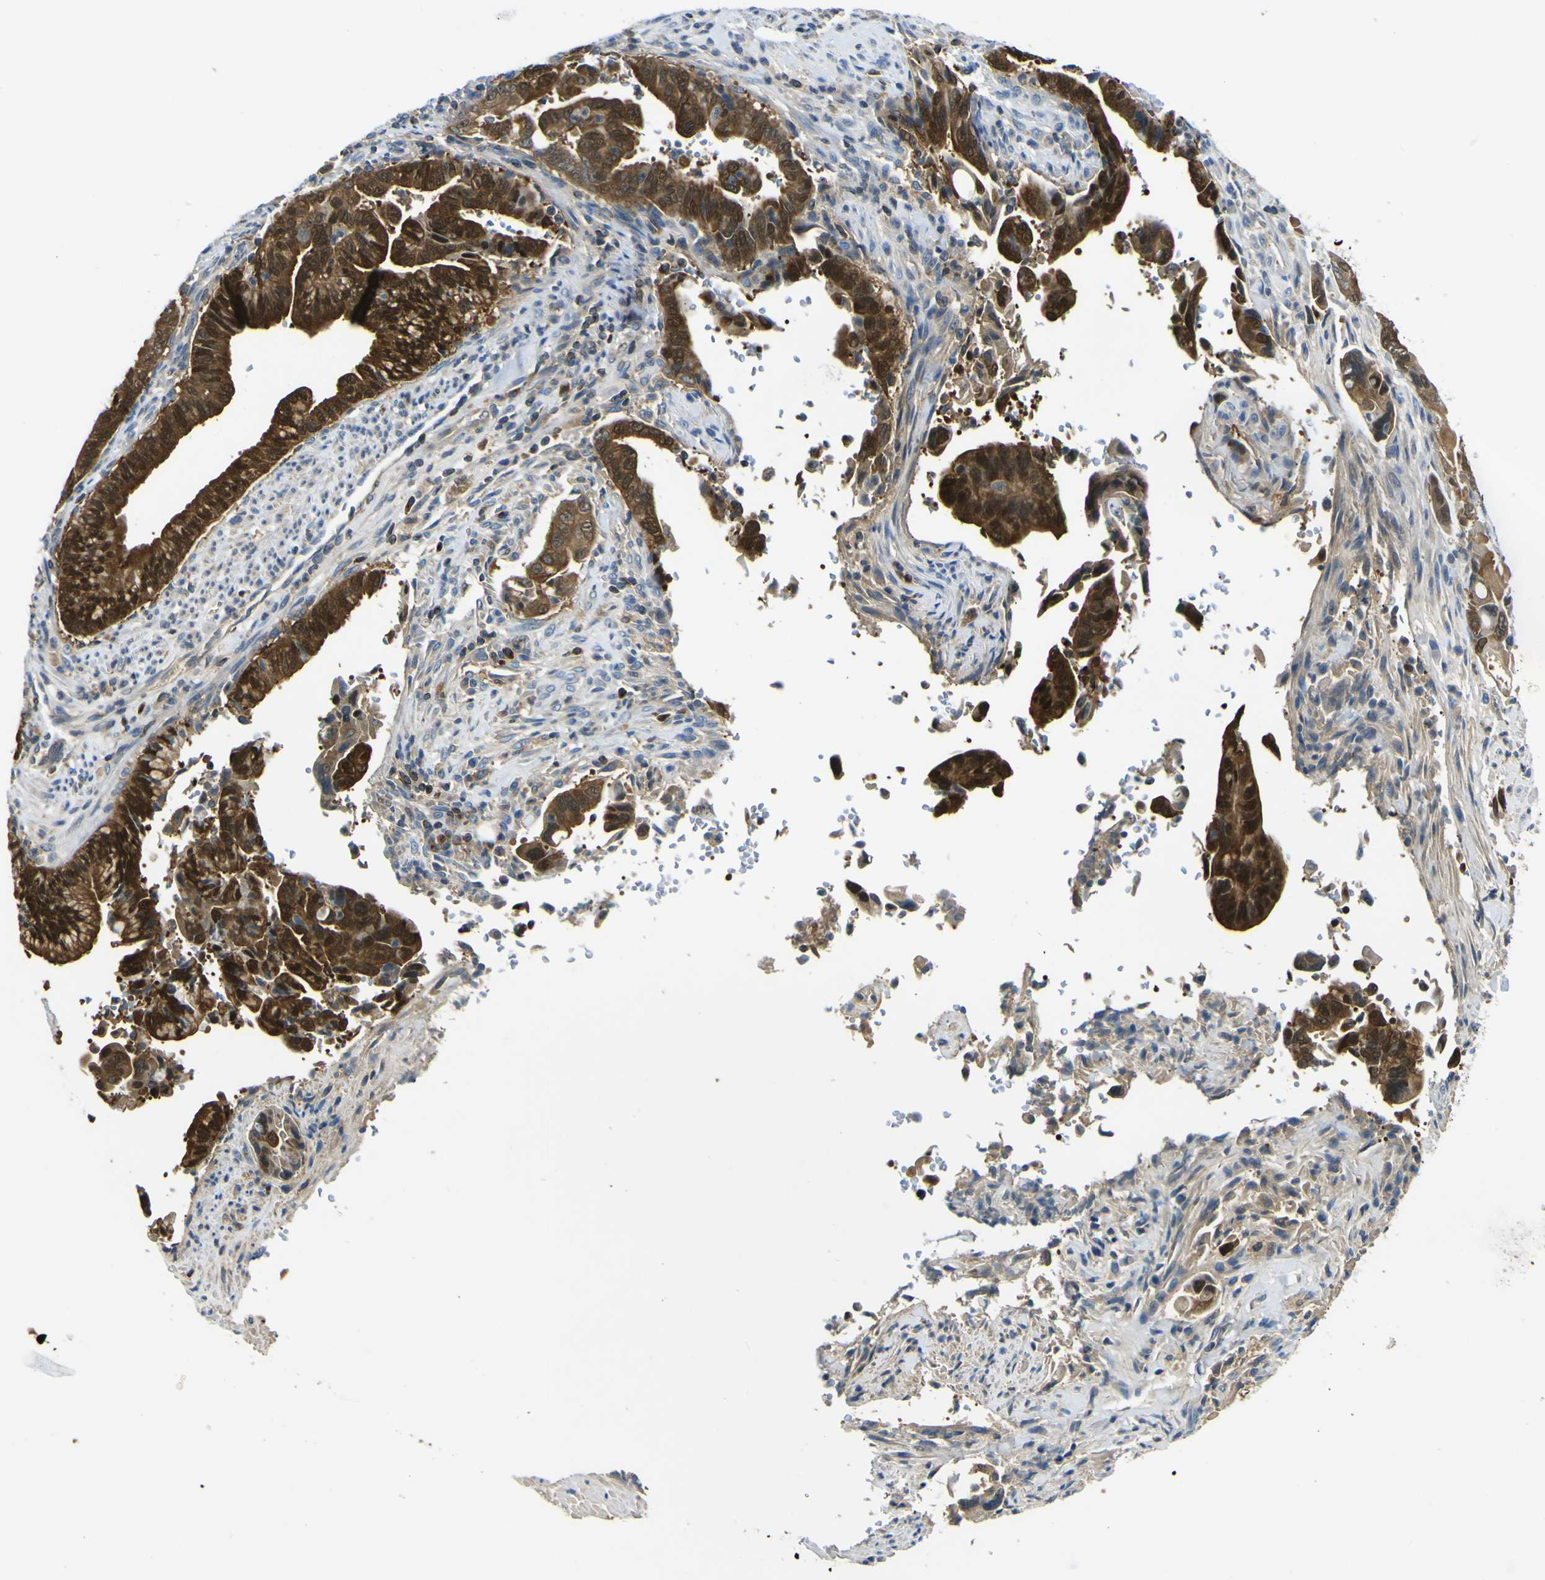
{"staining": {"intensity": "strong", "quantity": ">75%", "location": "cytoplasmic/membranous,nuclear"}, "tissue": "pancreatic cancer", "cell_type": "Tumor cells", "image_type": "cancer", "snomed": [{"axis": "morphology", "description": "Adenocarcinoma, NOS"}, {"axis": "topography", "description": "Pancreas"}], "caption": "About >75% of tumor cells in pancreatic adenocarcinoma demonstrate strong cytoplasmic/membranous and nuclear protein positivity as visualized by brown immunohistochemical staining.", "gene": "EML2", "patient": {"sex": "male", "age": 70}}